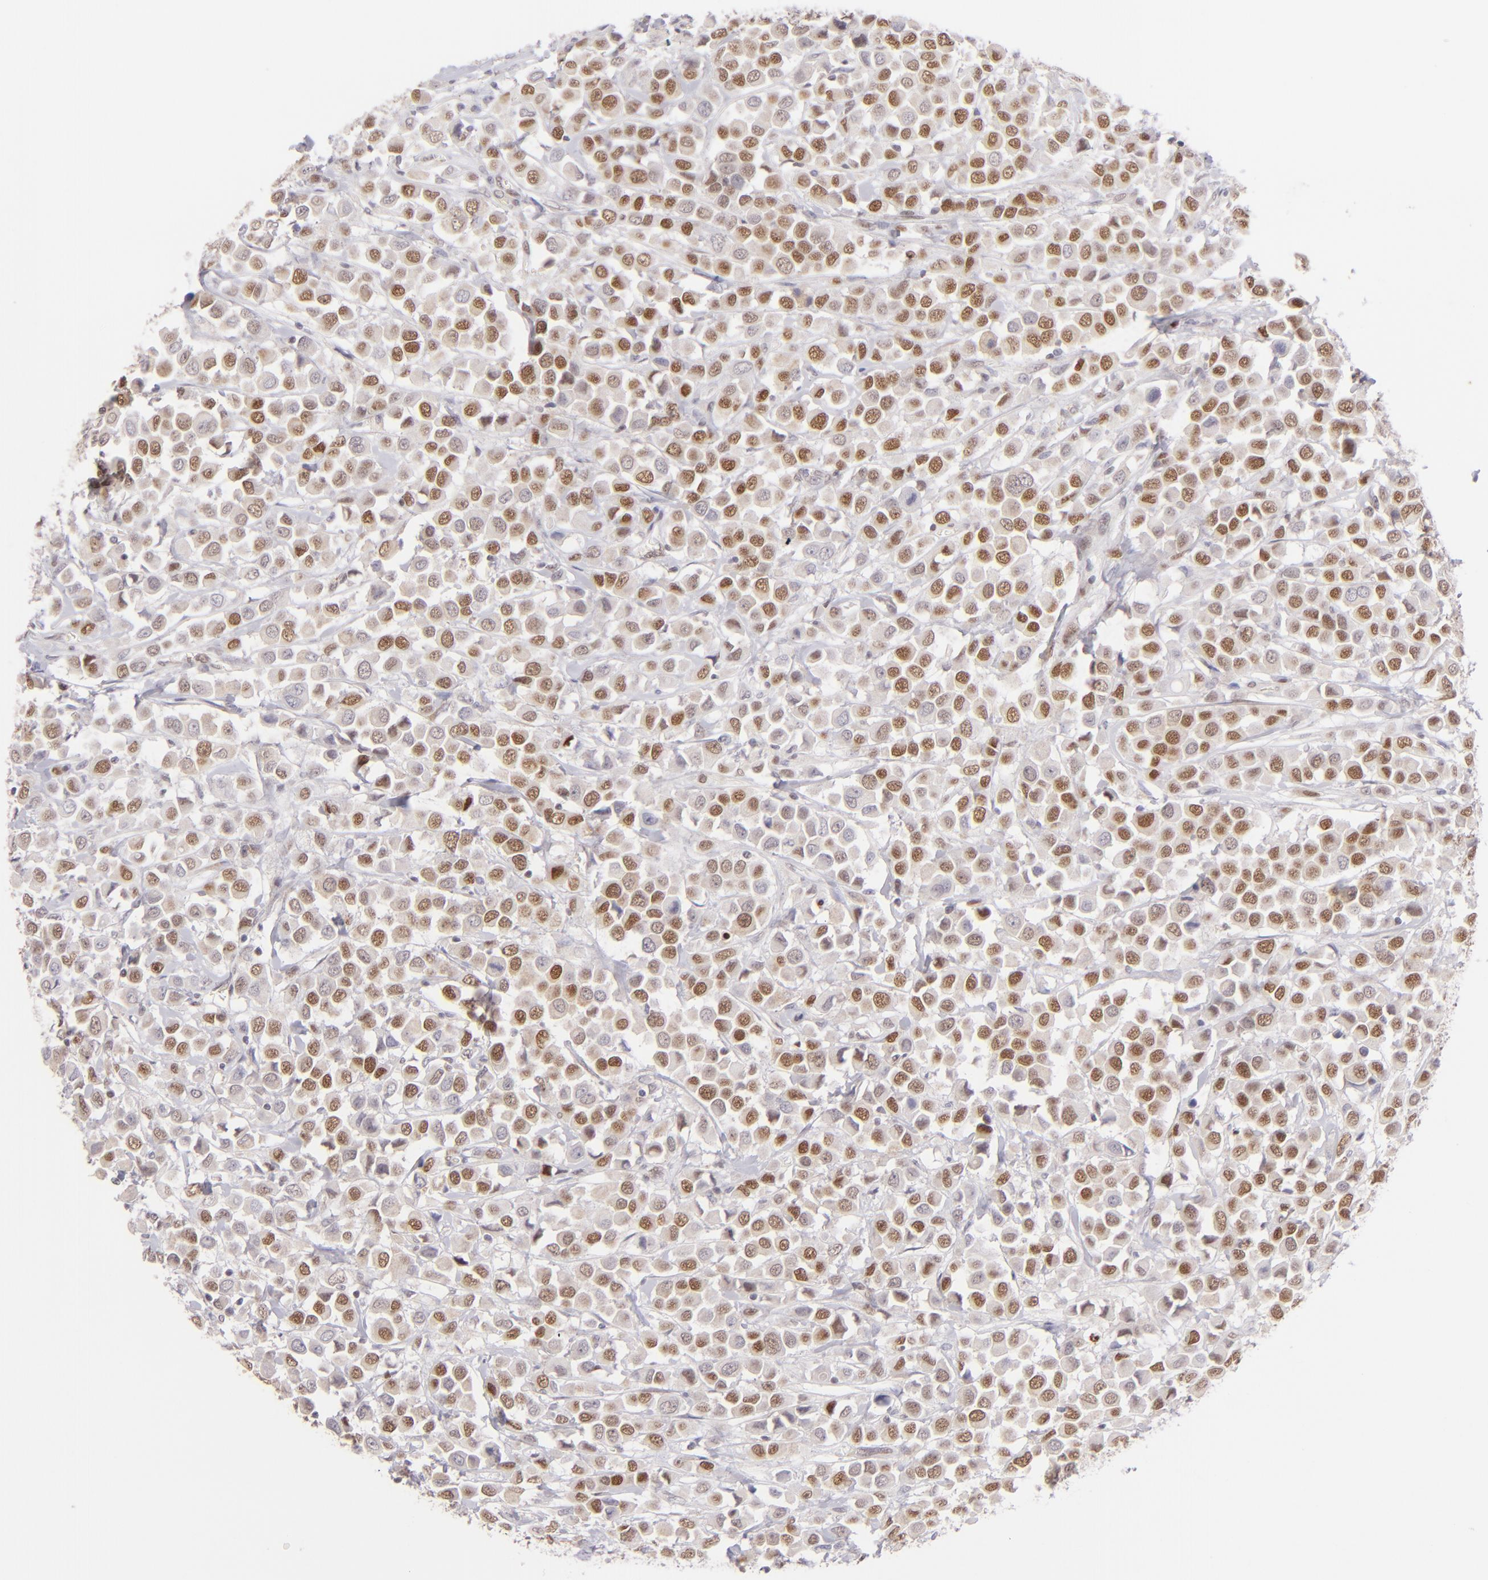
{"staining": {"intensity": "moderate", "quantity": ">75%", "location": "cytoplasmic/membranous,nuclear"}, "tissue": "breast cancer", "cell_type": "Tumor cells", "image_type": "cancer", "snomed": [{"axis": "morphology", "description": "Duct carcinoma"}, {"axis": "topography", "description": "Breast"}], "caption": "Breast cancer stained for a protein (brown) reveals moderate cytoplasmic/membranous and nuclear positive staining in about >75% of tumor cells.", "gene": "POU2F1", "patient": {"sex": "female", "age": 61}}